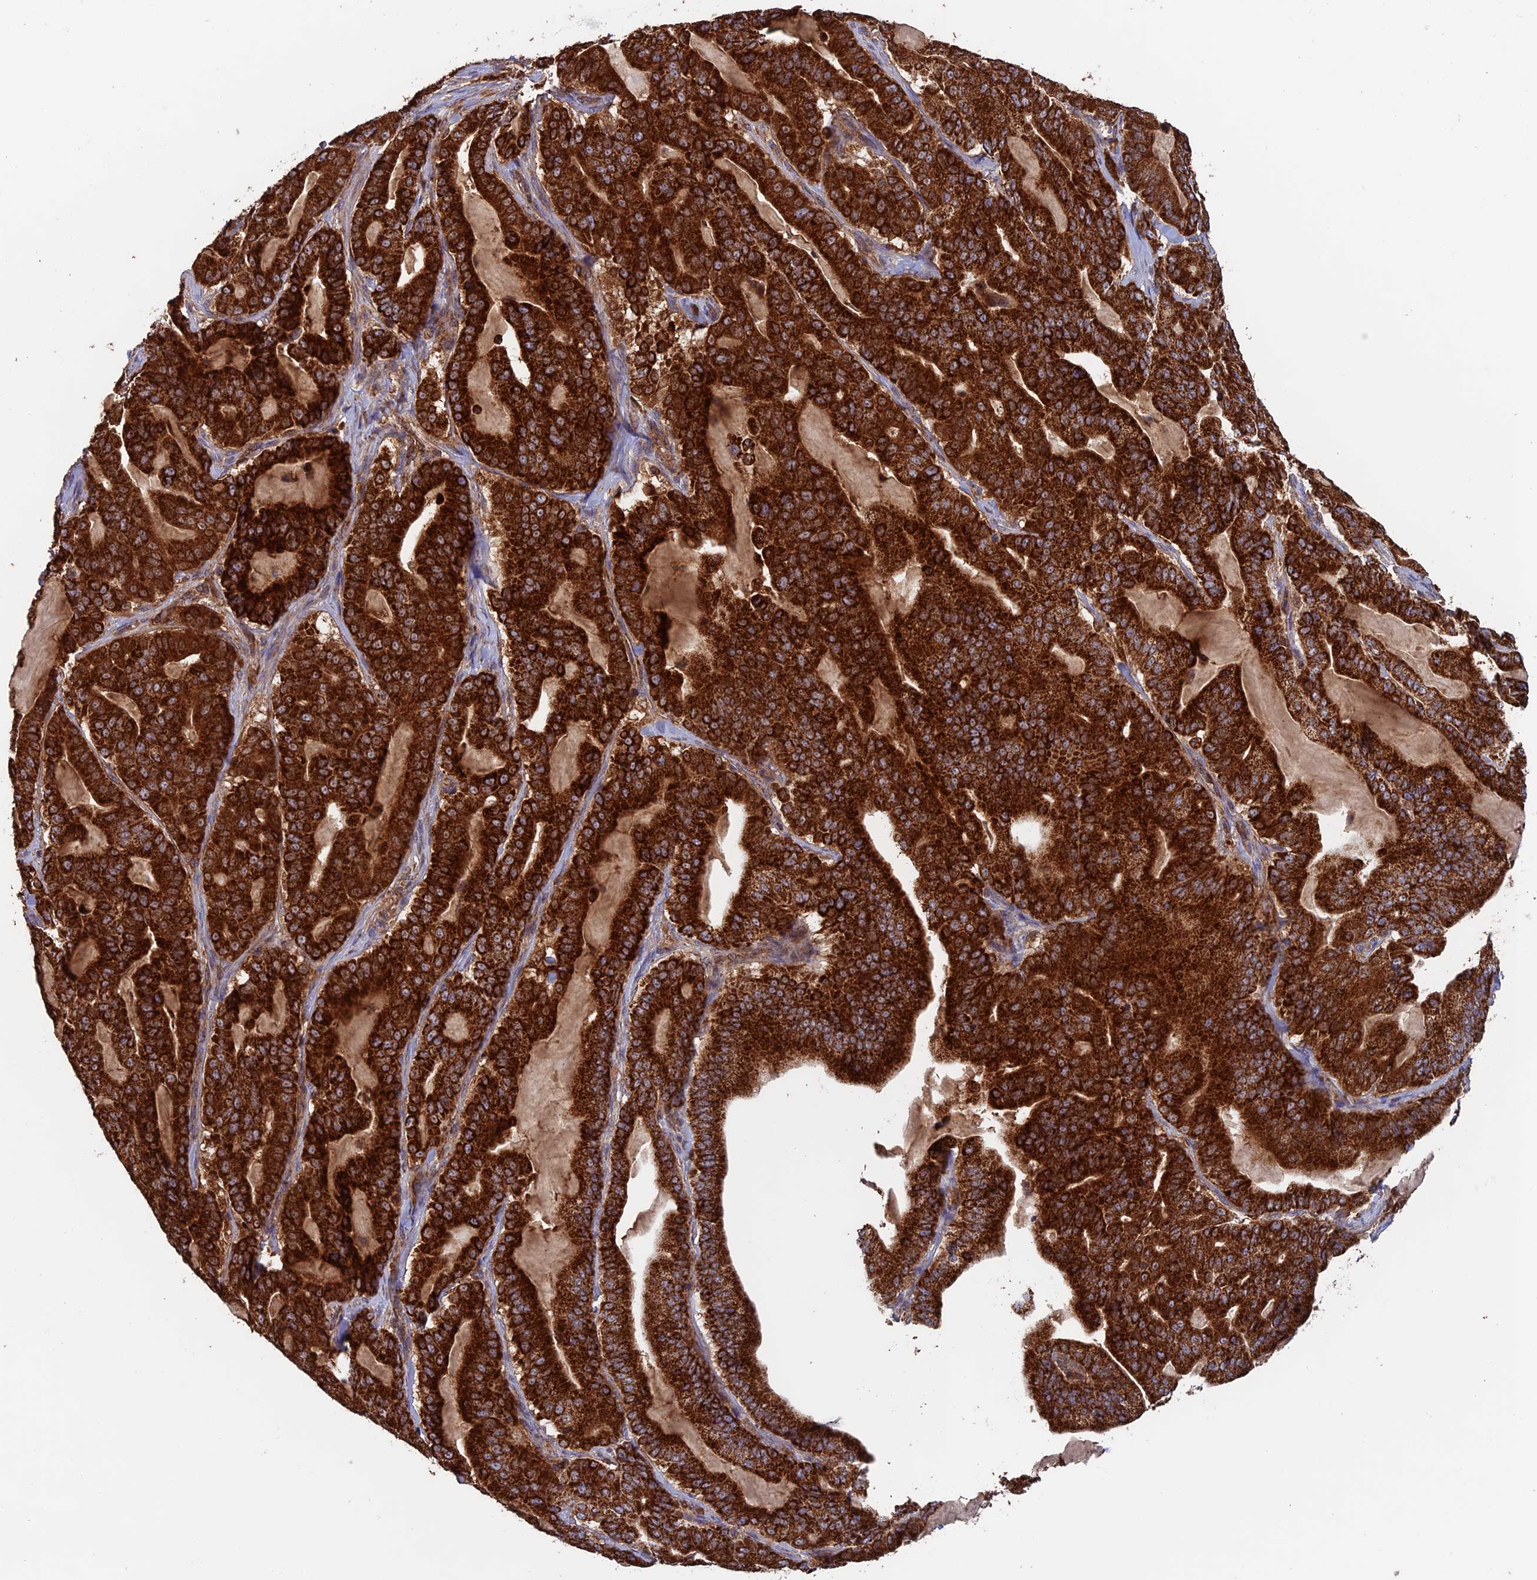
{"staining": {"intensity": "strong", "quantity": ">75%", "location": "cytoplasmic/membranous"}, "tissue": "pancreatic cancer", "cell_type": "Tumor cells", "image_type": "cancer", "snomed": [{"axis": "morphology", "description": "Adenocarcinoma, NOS"}, {"axis": "topography", "description": "Pancreas"}], "caption": "Immunohistochemical staining of pancreatic cancer (adenocarcinoma) demonstrates high levels of strong cytoplasmic/membranous expression in about >75% of tumor cells.", "gene": "DTYMK", "patient": {"sex": "male", "age": 63}}